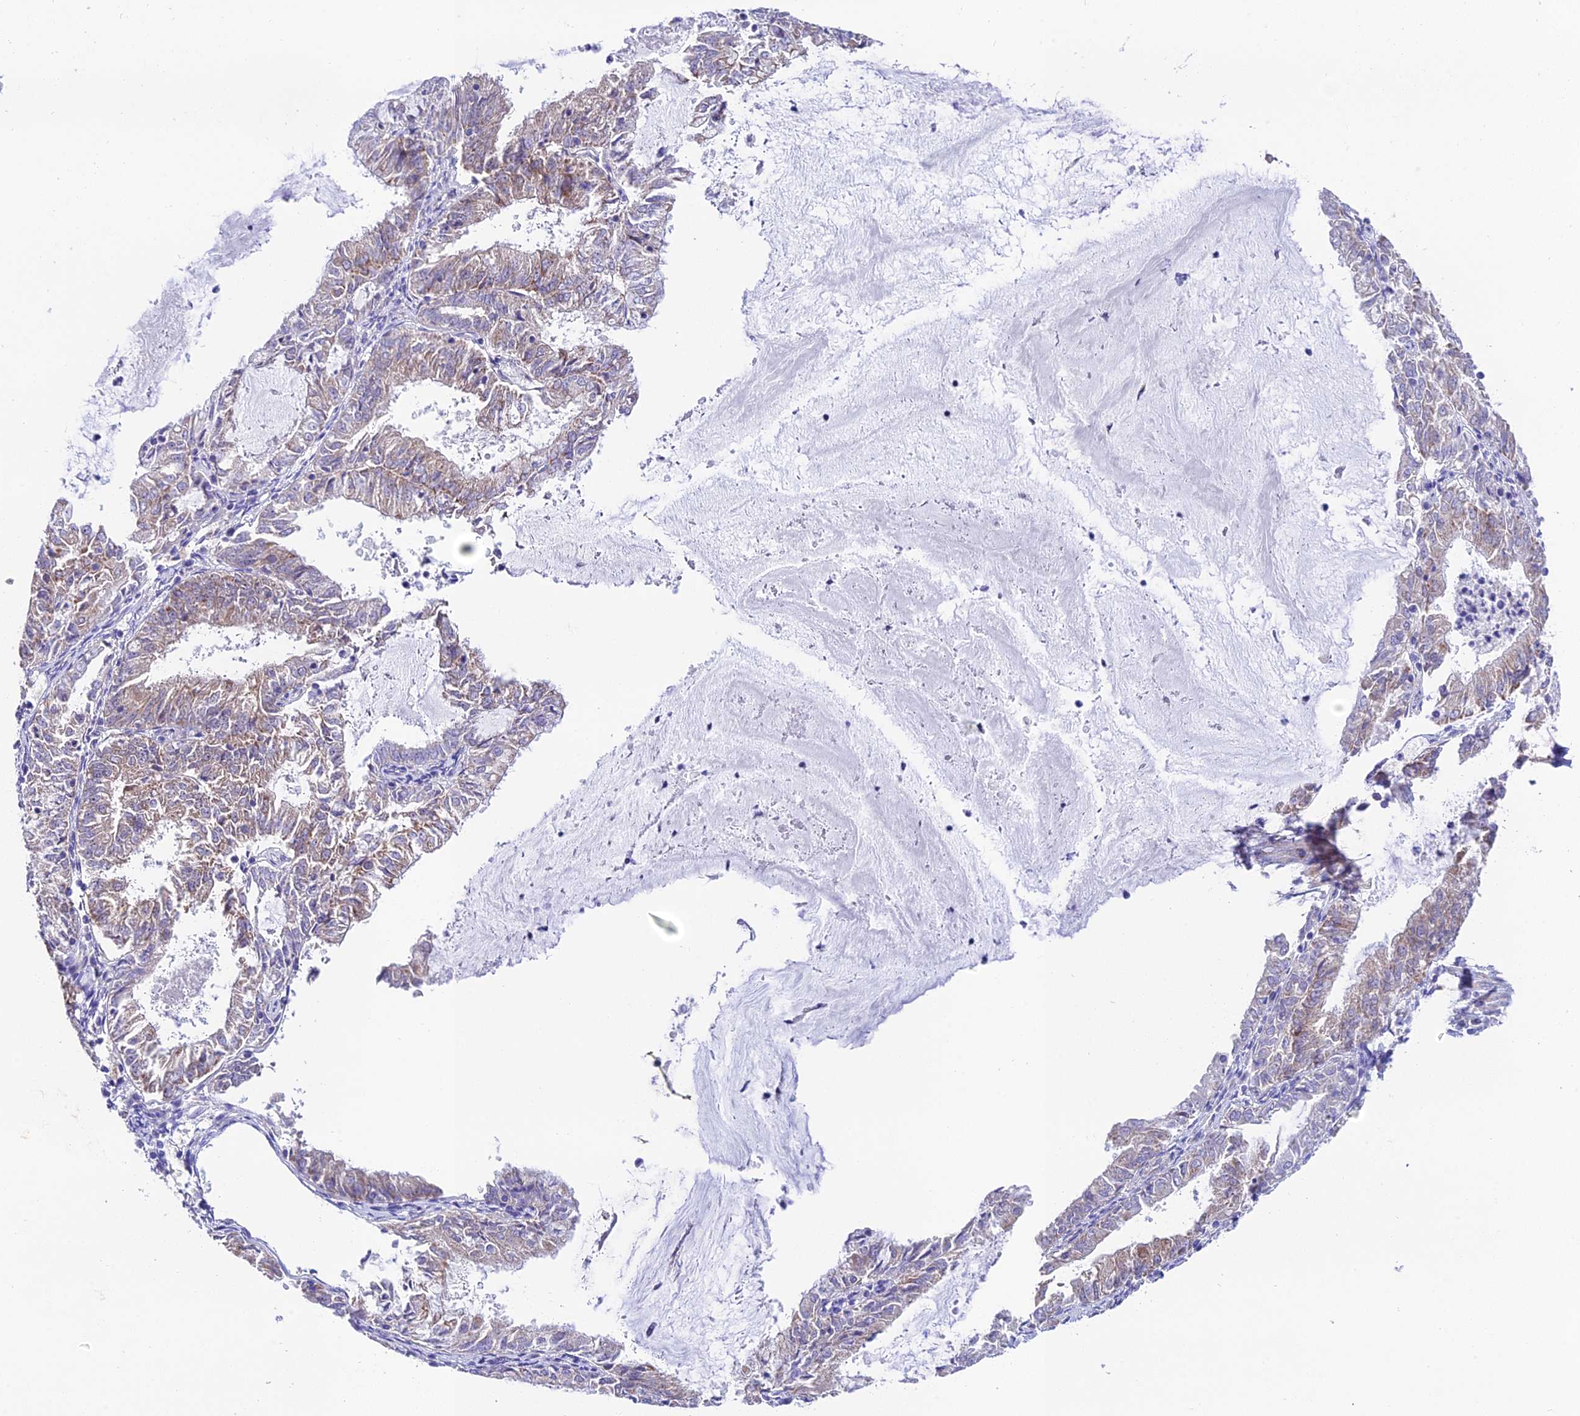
{"staining": {"intensity": "weak", "quantity": "25%-75%", "location": "cytoplasmic/membranous"}, "tissue": "endometrial cancer", "cell_type": "Tumor cells", "image_type": "cancer", "snomed": [{"axis": "morphology", "description": "Adenocarcinoma, NOS"}, {"axis": "topography", "description": "Endometrium"}], "caption": "Approximately 25%-75% of tumor cells in endometrial cancer (adenocarcinoma) display weak cytoplasmic/membranous protein positivity as visualized by brown immunohistochemical staining.", "gene": "HSDL2", "patient": {"sex": "female", "age": 57}}